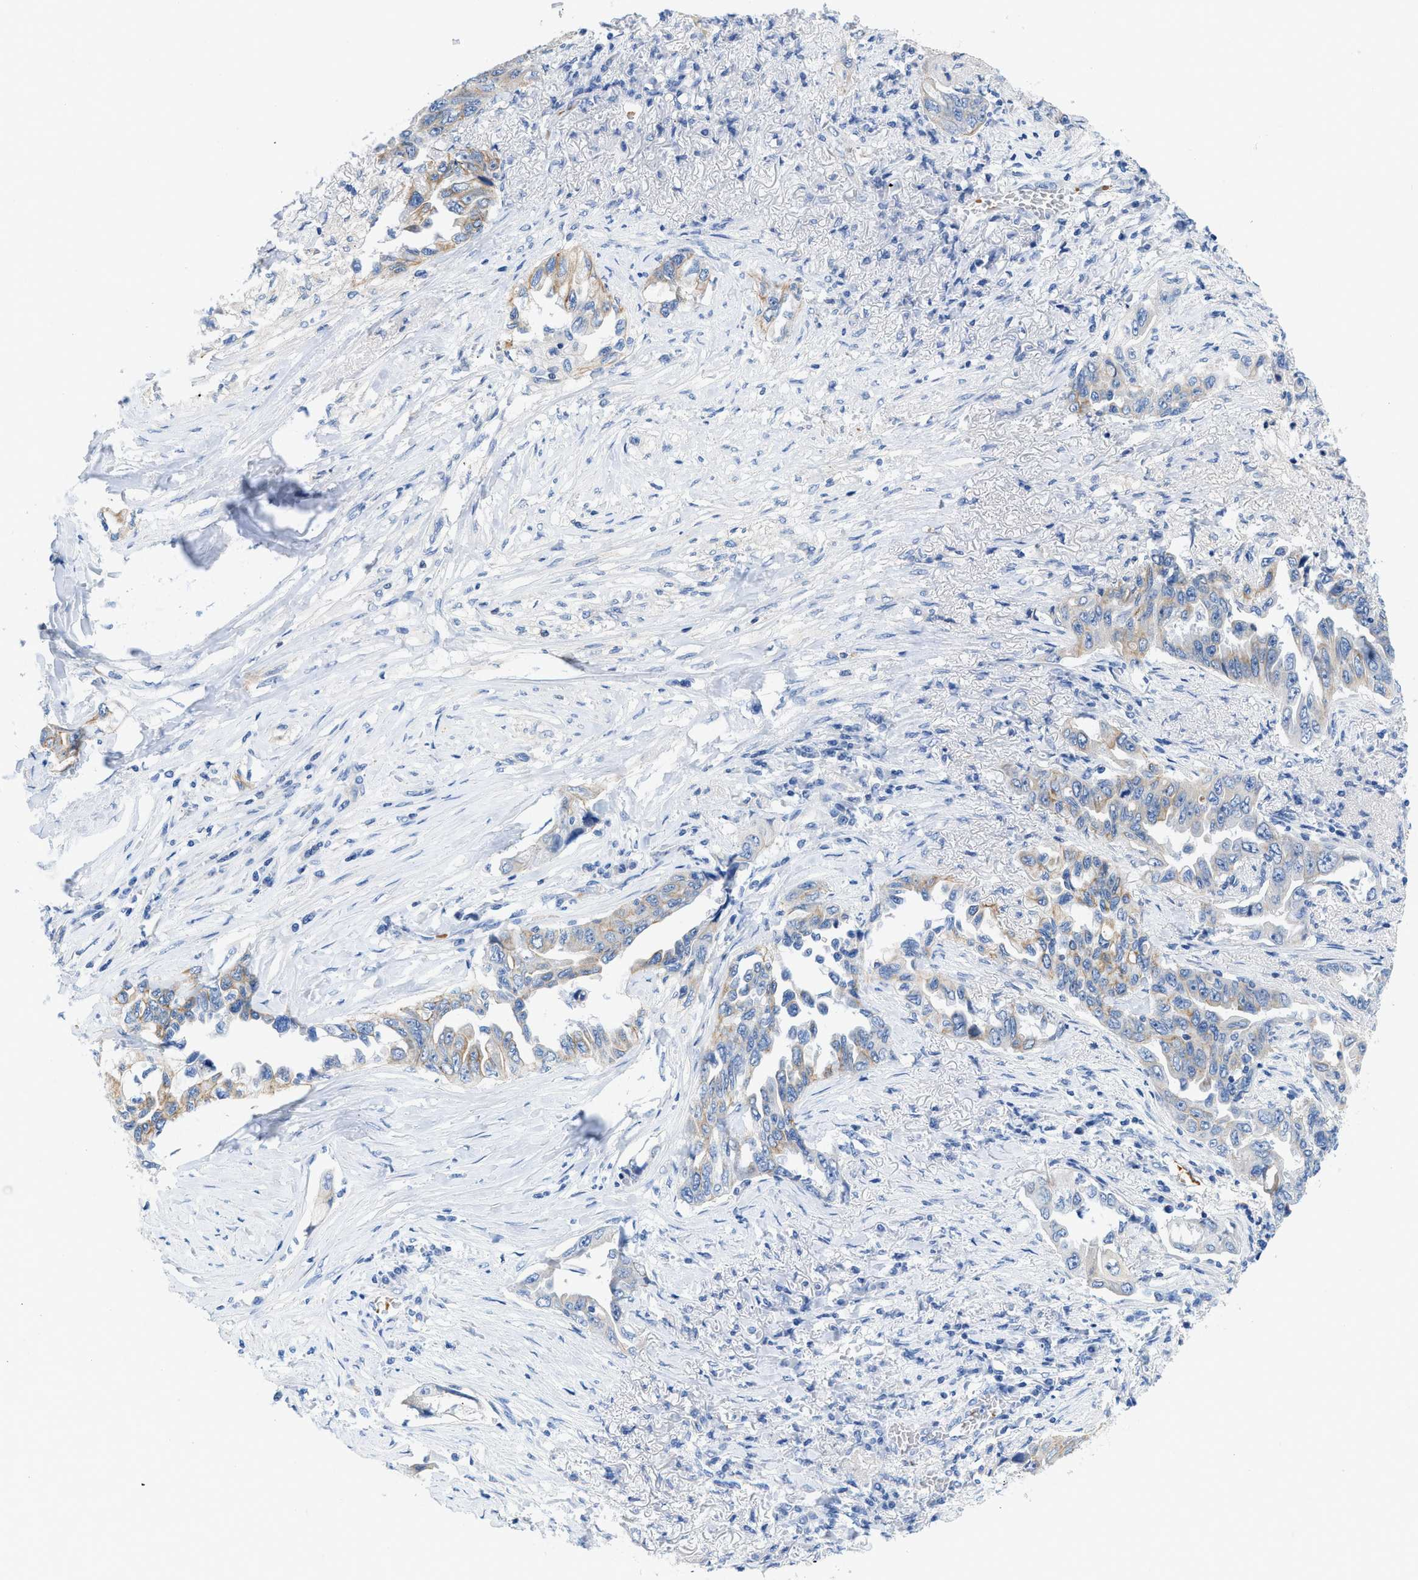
{"staining": {"intensity": "weak", "quantity": "25%-75%", "location": "cytoplasmic/membranous"}, "tissue": "lung cancer", "cell_type": "Tumor cells", "image_type": "cancer", "snomed": [{"axis": "morphology", "description": "Adenocarcinoma, NOS"}, {"axis": "topography", "description": "Lung"}], "caption": "A micrograph showing weak cytoplasmic/membranous expression in about 25%-75% of tumor cells in lung cancer (adenocarcinoma), as visualized by brown immunohistochemical staining.", "gene": "BPGM", "patient": {"sex": "female", "age": 51}}